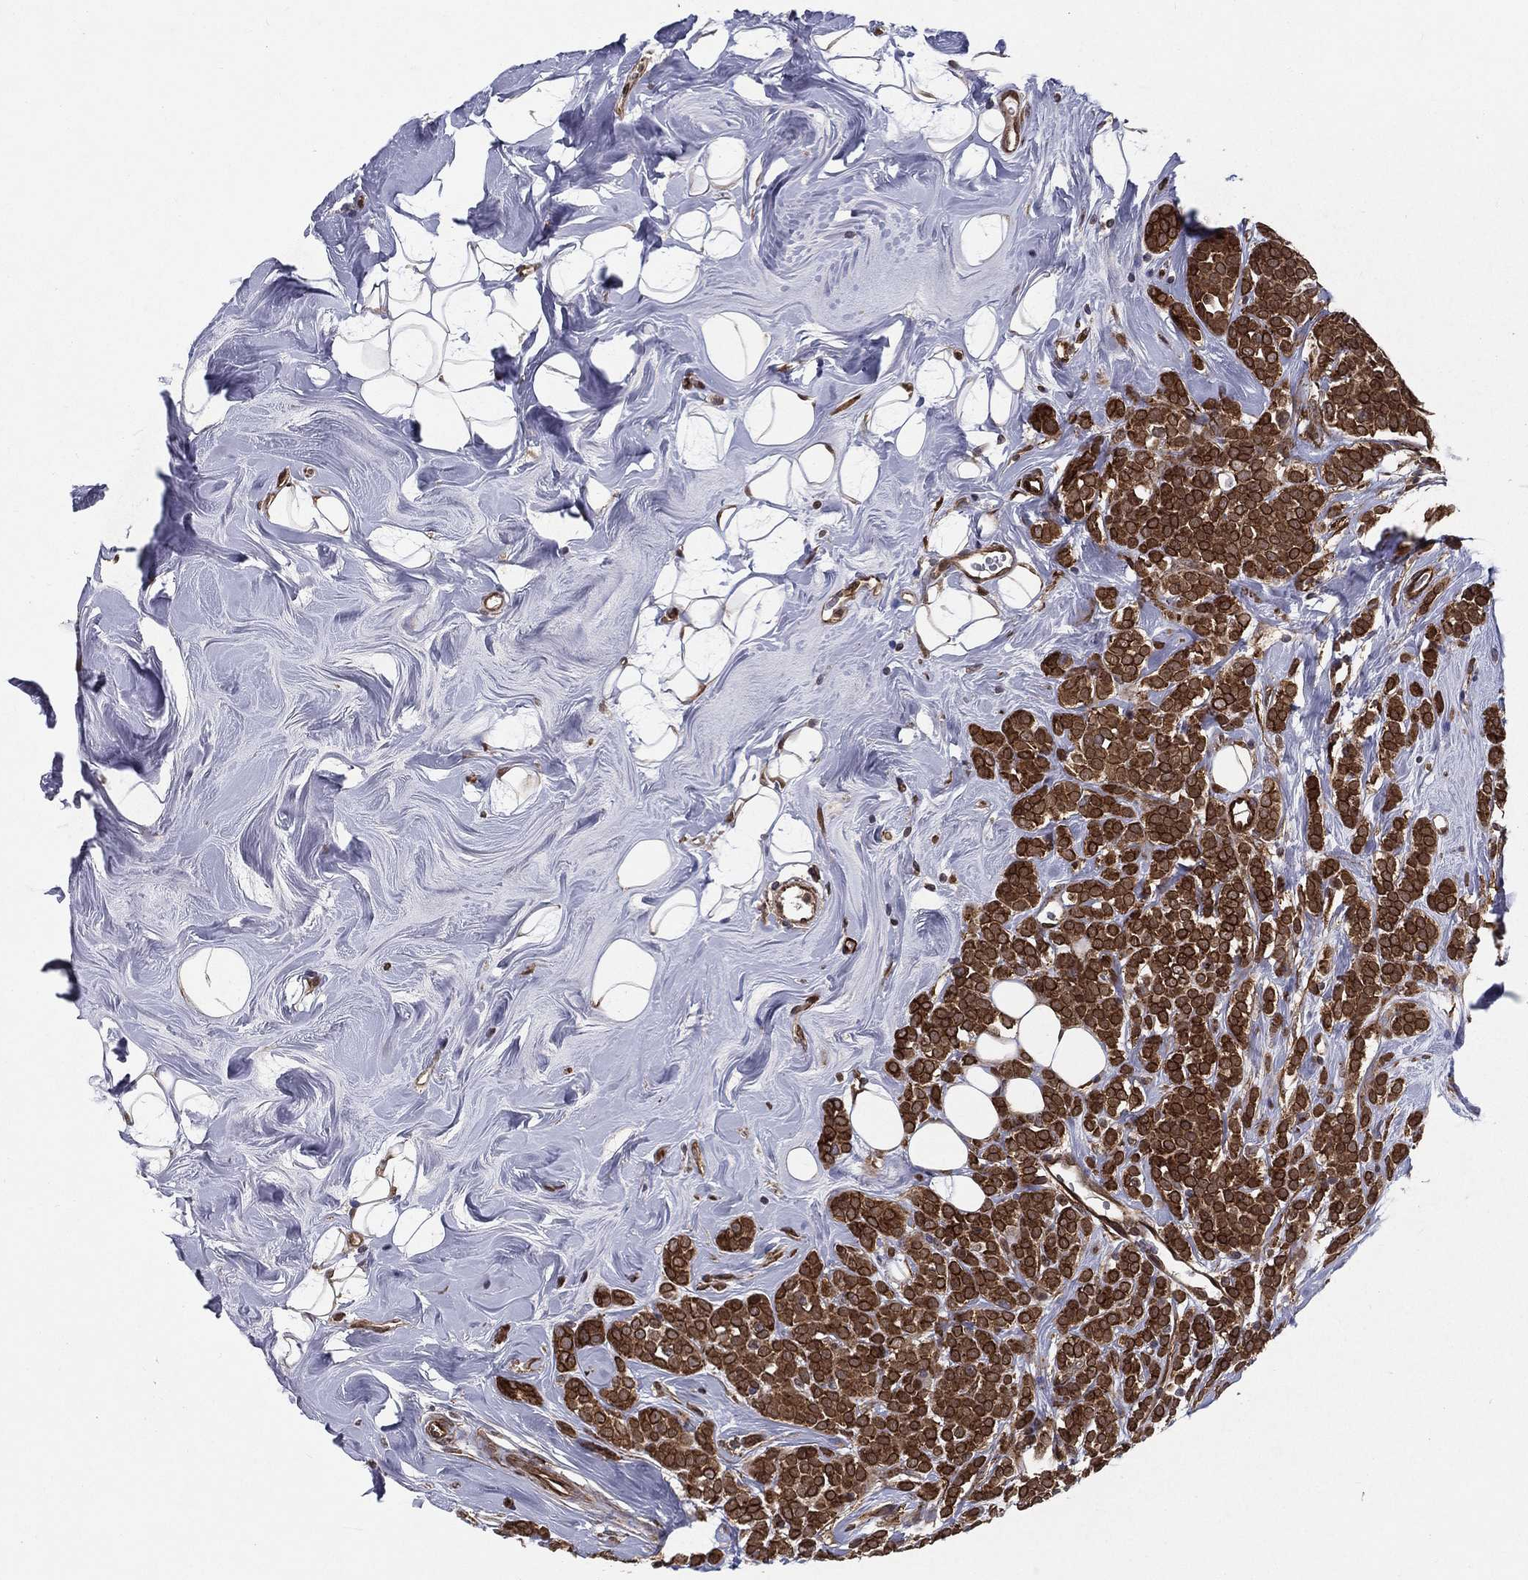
{"staining": {"intensity": "strong", "quantity": ">75%", "location": "cytoplasmic/membranous"}, "tissue": "breast cancer", "cell_type": "Tumor cells", "image_type": "cancer", "snomed": [{"axis": "morphology", "description": "Lobular carcinoma"}, {"axis": "topography", "description": "Breast"}], "caption": "Protein staining shows strong cytoplasmic/membranous expression in about >75% of tumor cells in breast lobular carcinoma. The staining was performed using DAB (3,3'-diaminobenzidine) to visualize the protein expression in brown, while the nuclei were stained in blue with hematoxylin (Magnification: 20x).", "gene": "CERS2", "patient": {"sex": "female", "age": 49}}